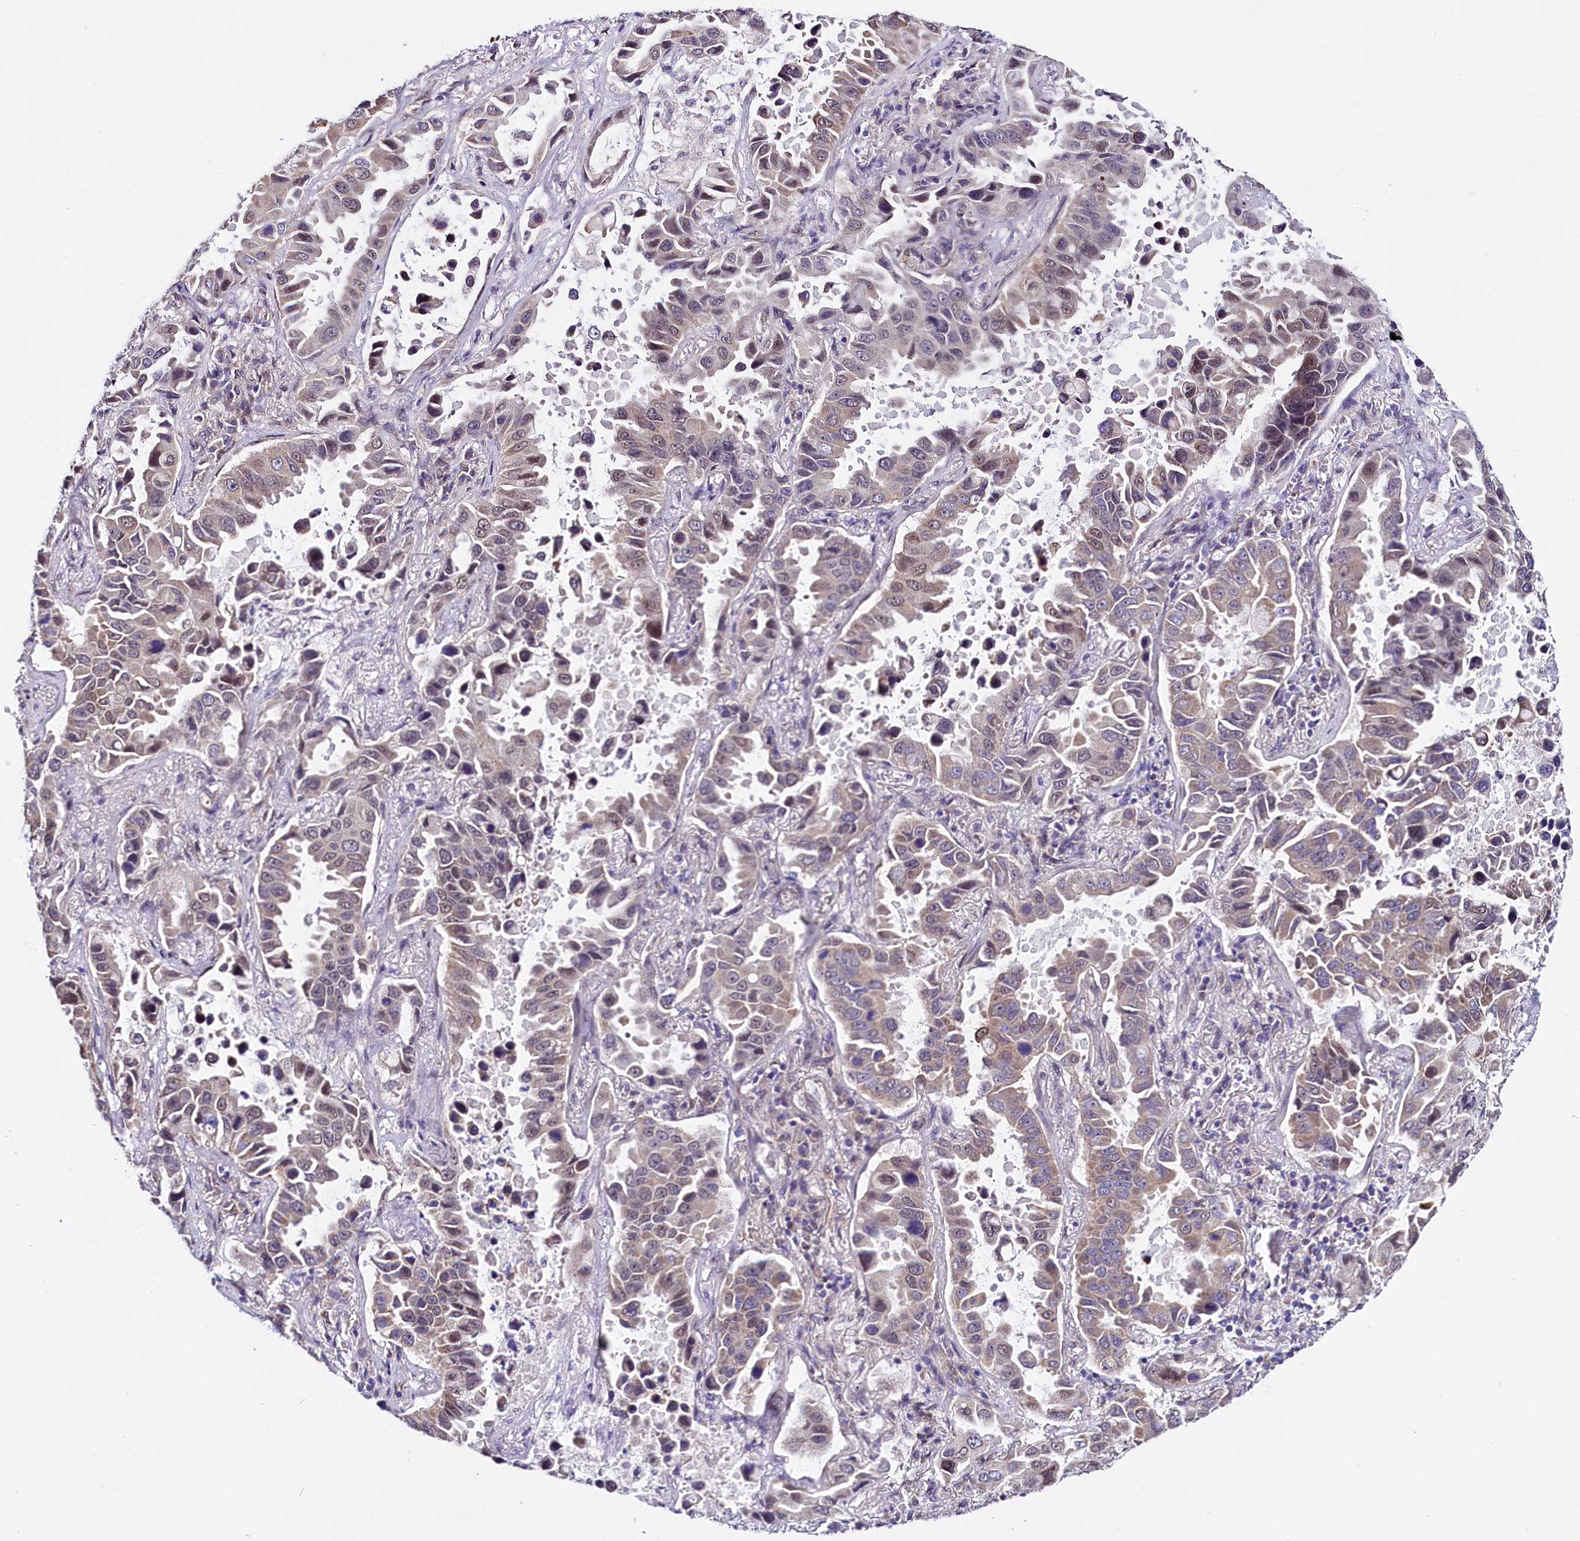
{"staining": {"intensity": "moderate", "quantity": "<25%", "location": "cytoplasmic/membranous"}, "tissue": "lung cancer", "cell_type": "Tumor cells", "image_type": "cancer", "snomed": [{"axis": "morphology", "description": "Adenocarcinoma, NOS"}, {"axis": "topography", "description": "Lung"}], "caption": "Immunohistochemistry (IHC) micrograph of neoplastic tissue: adenocarcinoma (lung) stained using IHC demonstrates low levels of moderate protein expression localized specifically in the cytoplasmic/membranous of tumor cells, appearing as a cytoplasmic/membranous brown color.", "gene": "UACA", "patient": {"sex": "male", "age": 64}}